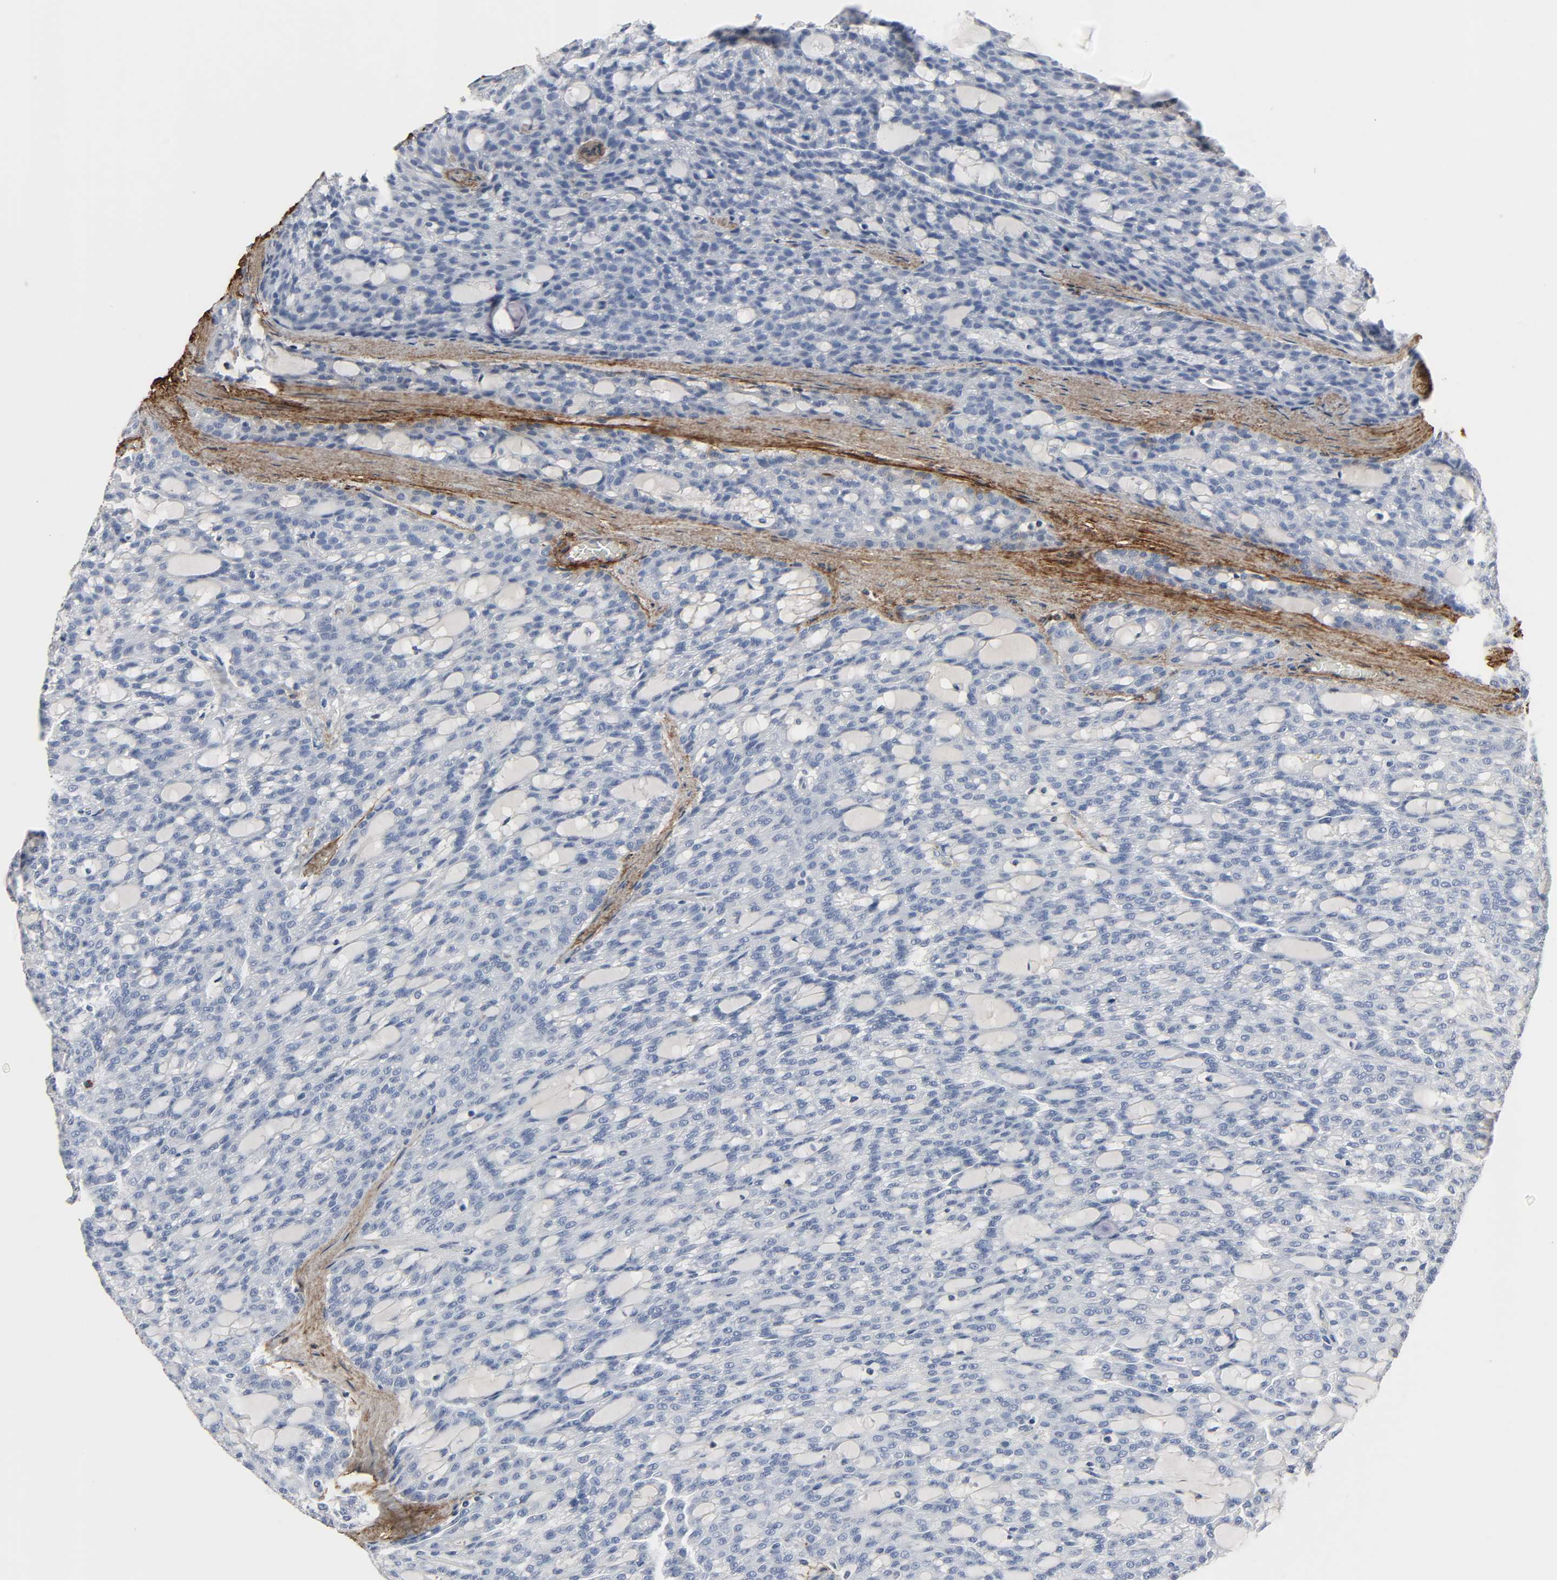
{"staining": {"intensity": "negative", "quantity": "none", "location": "none"}, "tissue": "renal cancer", "cell_type": "Tumor cells", "image_type": "cancer", "snomed": [{"axis": "morphology", "description": "Adenocarcinoma, NOS"}, {"axis": "topography", "description": "Kidney"}], "caption": "DAB immunohistochemical staining of human renal adenocarcinoma demonstrates no significant staining in tumor cells.", "gene": "FBLN5", "patient": {"sex": "male", "age": 63}}